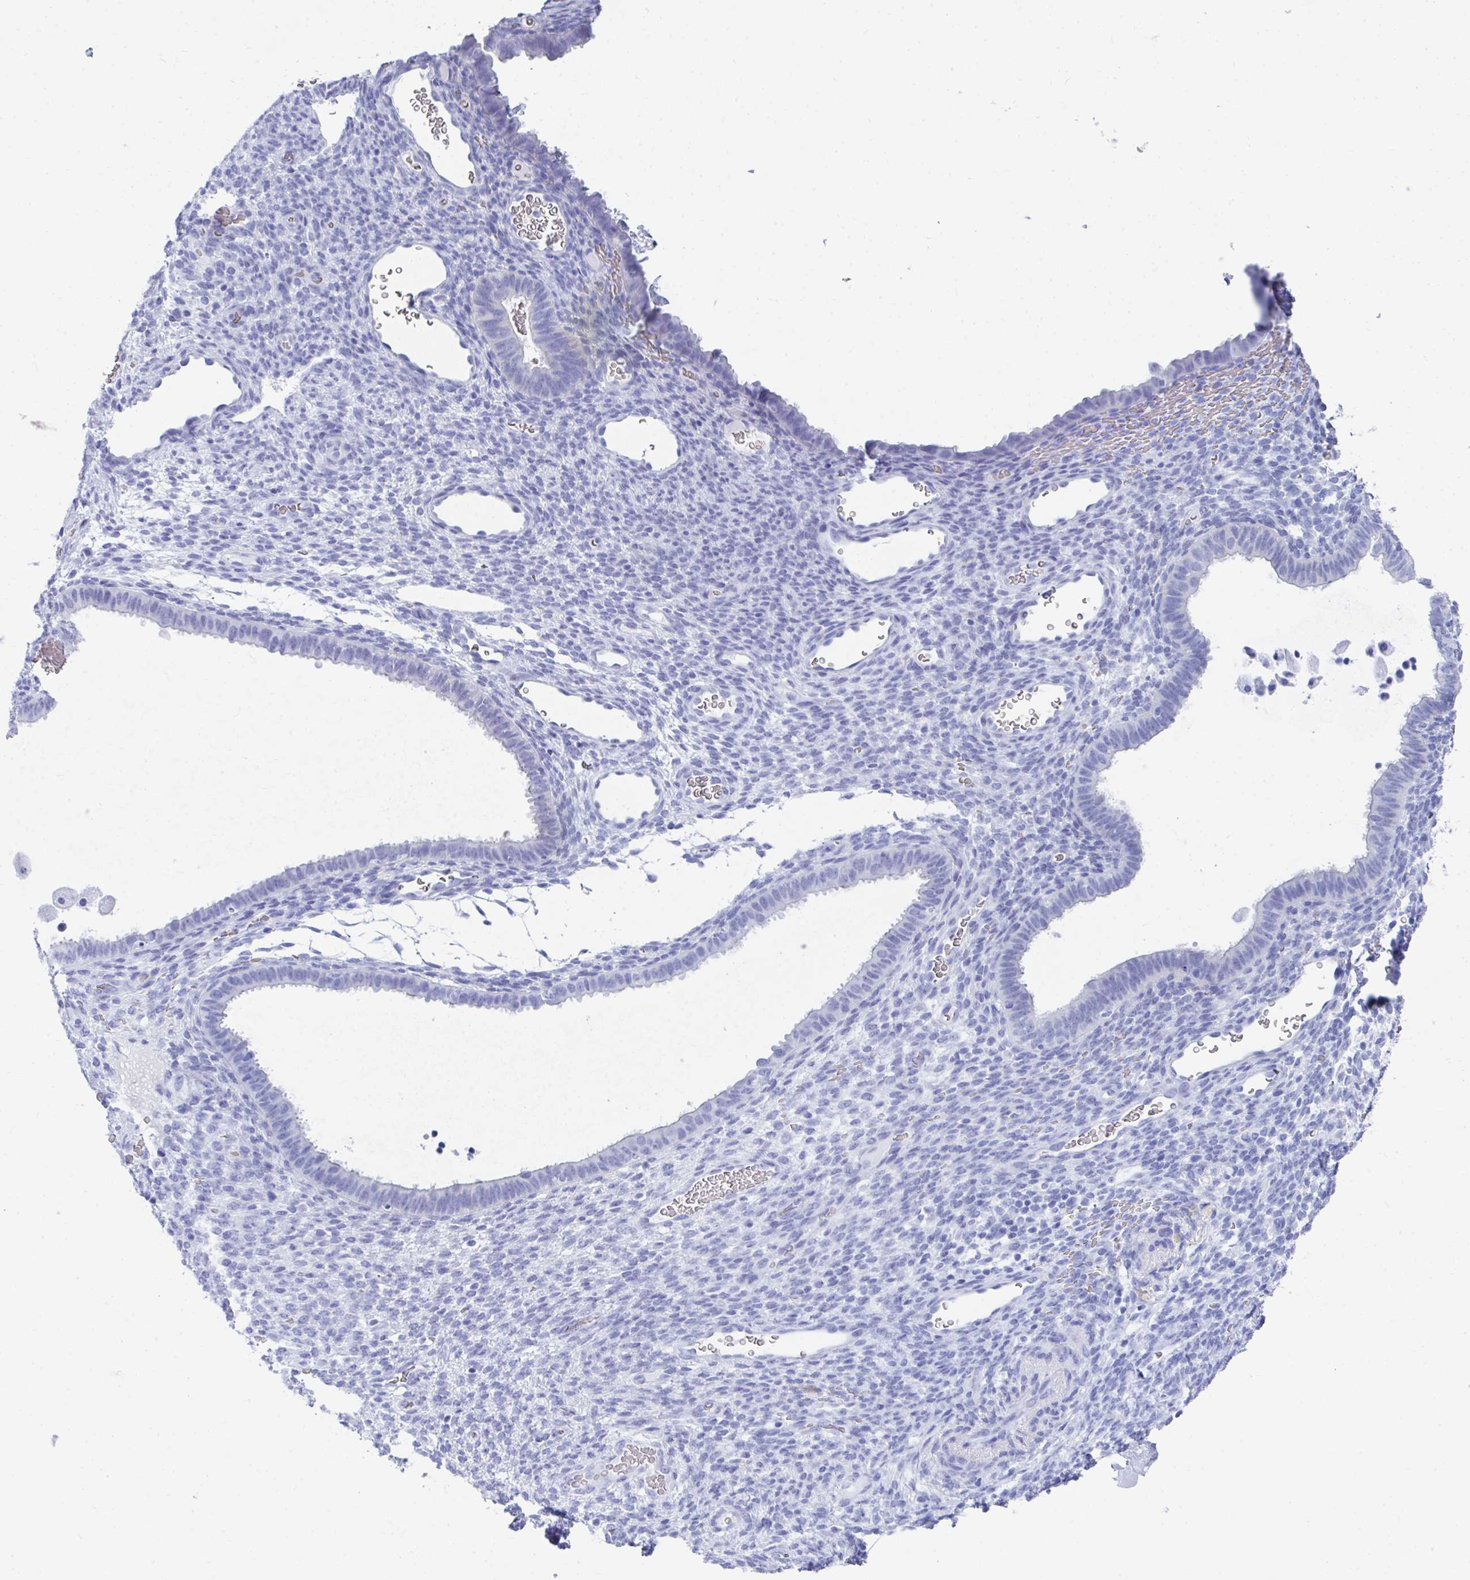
{"staining": {"intensity": "negative", "quantity": "none", "location": "none"}, "tissue": "endometrium", "cell_type": "Cells in endometrial stroma", "image_type": "normal", "snomed": [{"axis": "morphology", "description": "Normal tissue, NOS"}, {"axis": "topography", "description": "Endometrium"}], "caption": "DAB (3,3'-diaminobenzidine) immunohistochemical staining of benign human endometrium demonstrates no significant expression in cells in endometrial stroma. (DAB IHC visualized using brightfield microscopy, high magnification).", "gene": "MROH2B", "patient": {"sex": "female", "age": 34}}